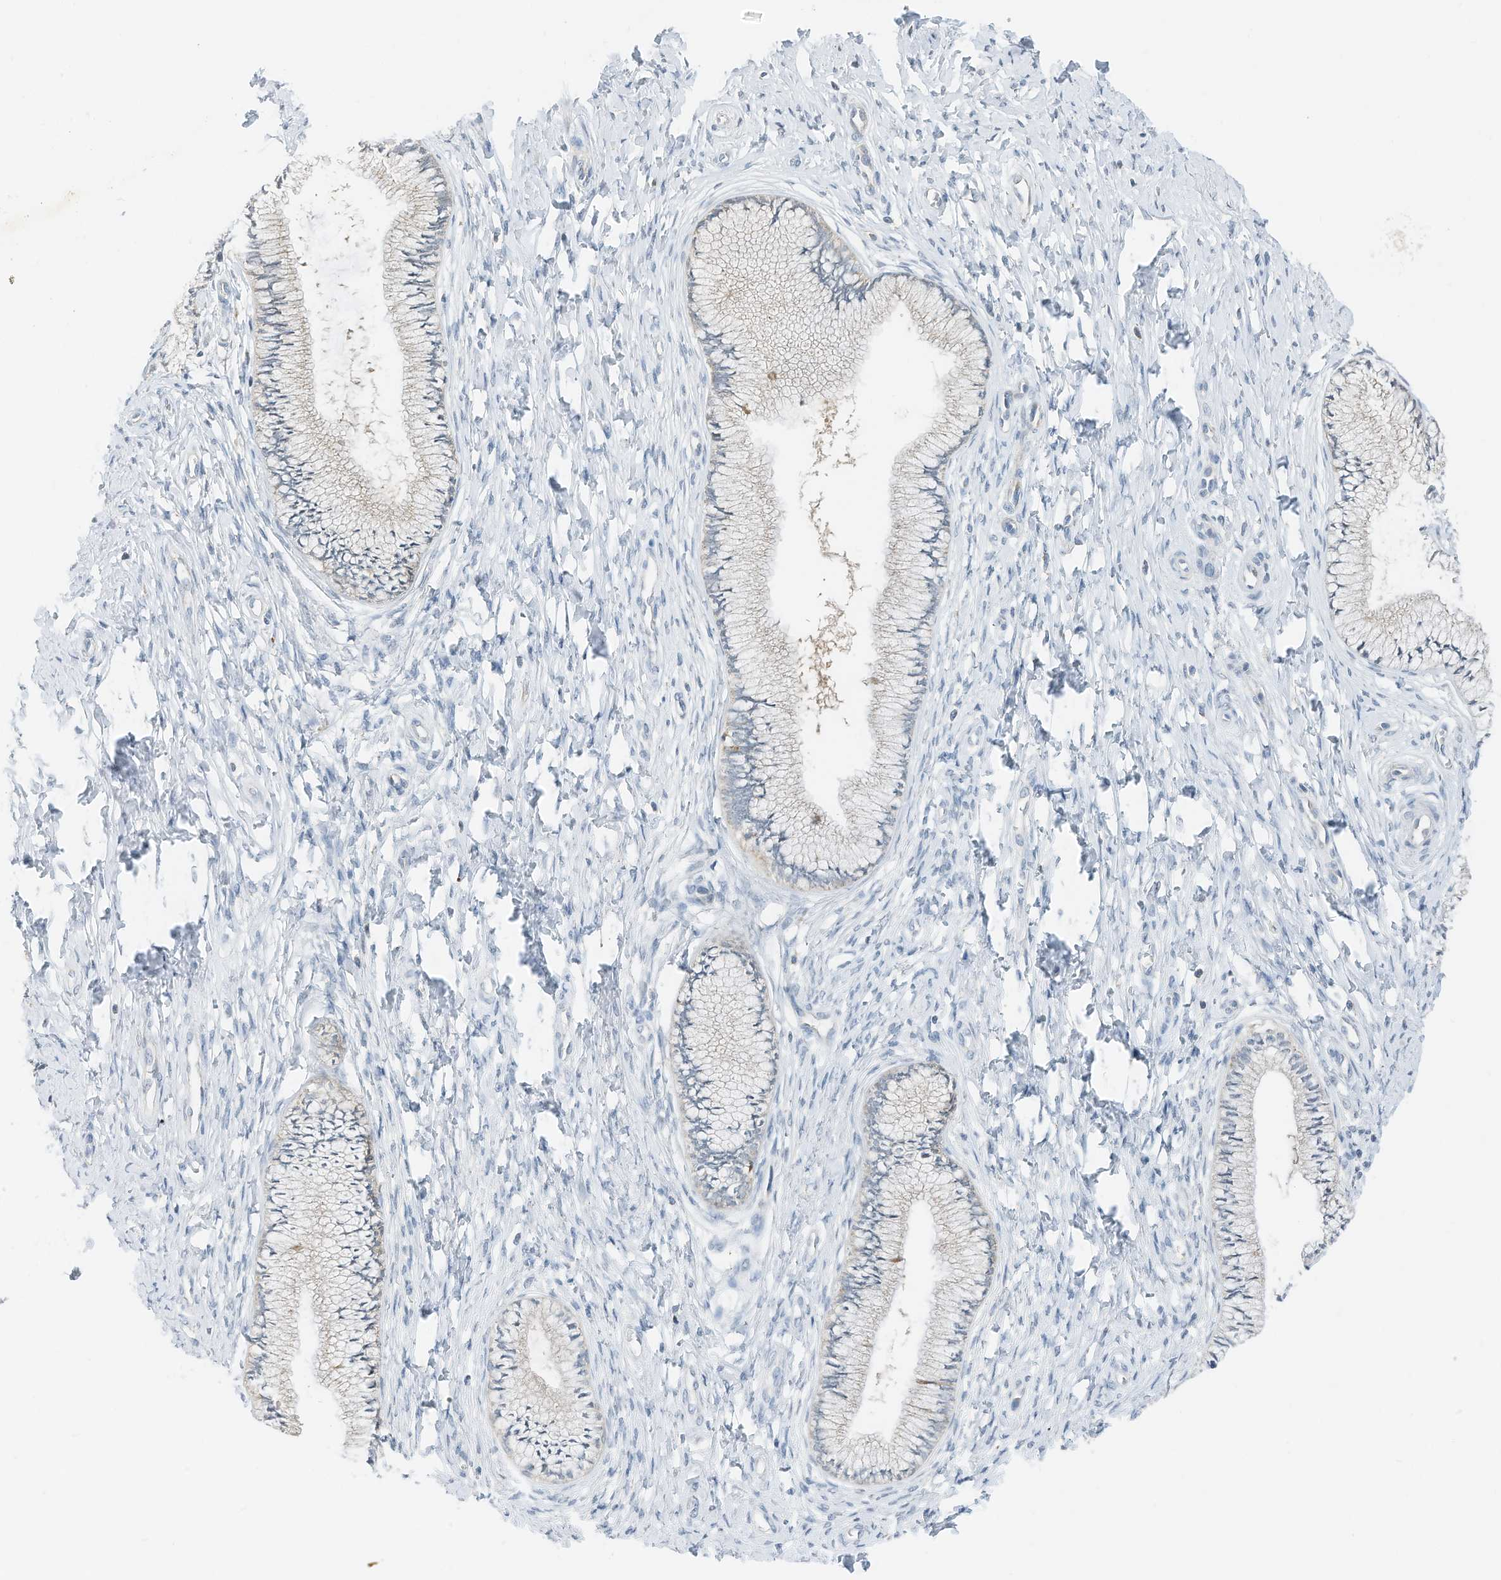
{"staining": {"intensity": "negative", "quantity": "none", "location": "none"}, "tissue": "cervix", "cell_type": "Glandular cells", "image_type": "normal", "snomed": [{"axis": "morphology", "description": "Normal tissue, NOS"}, {"axis": "topography", "description": "Cervix"}], "caption": "The micrograph shows no staining of glandular cells in unremarkable cervix.", "gene": "RMND1", "patient": {"sex": "female", "age": 36}}